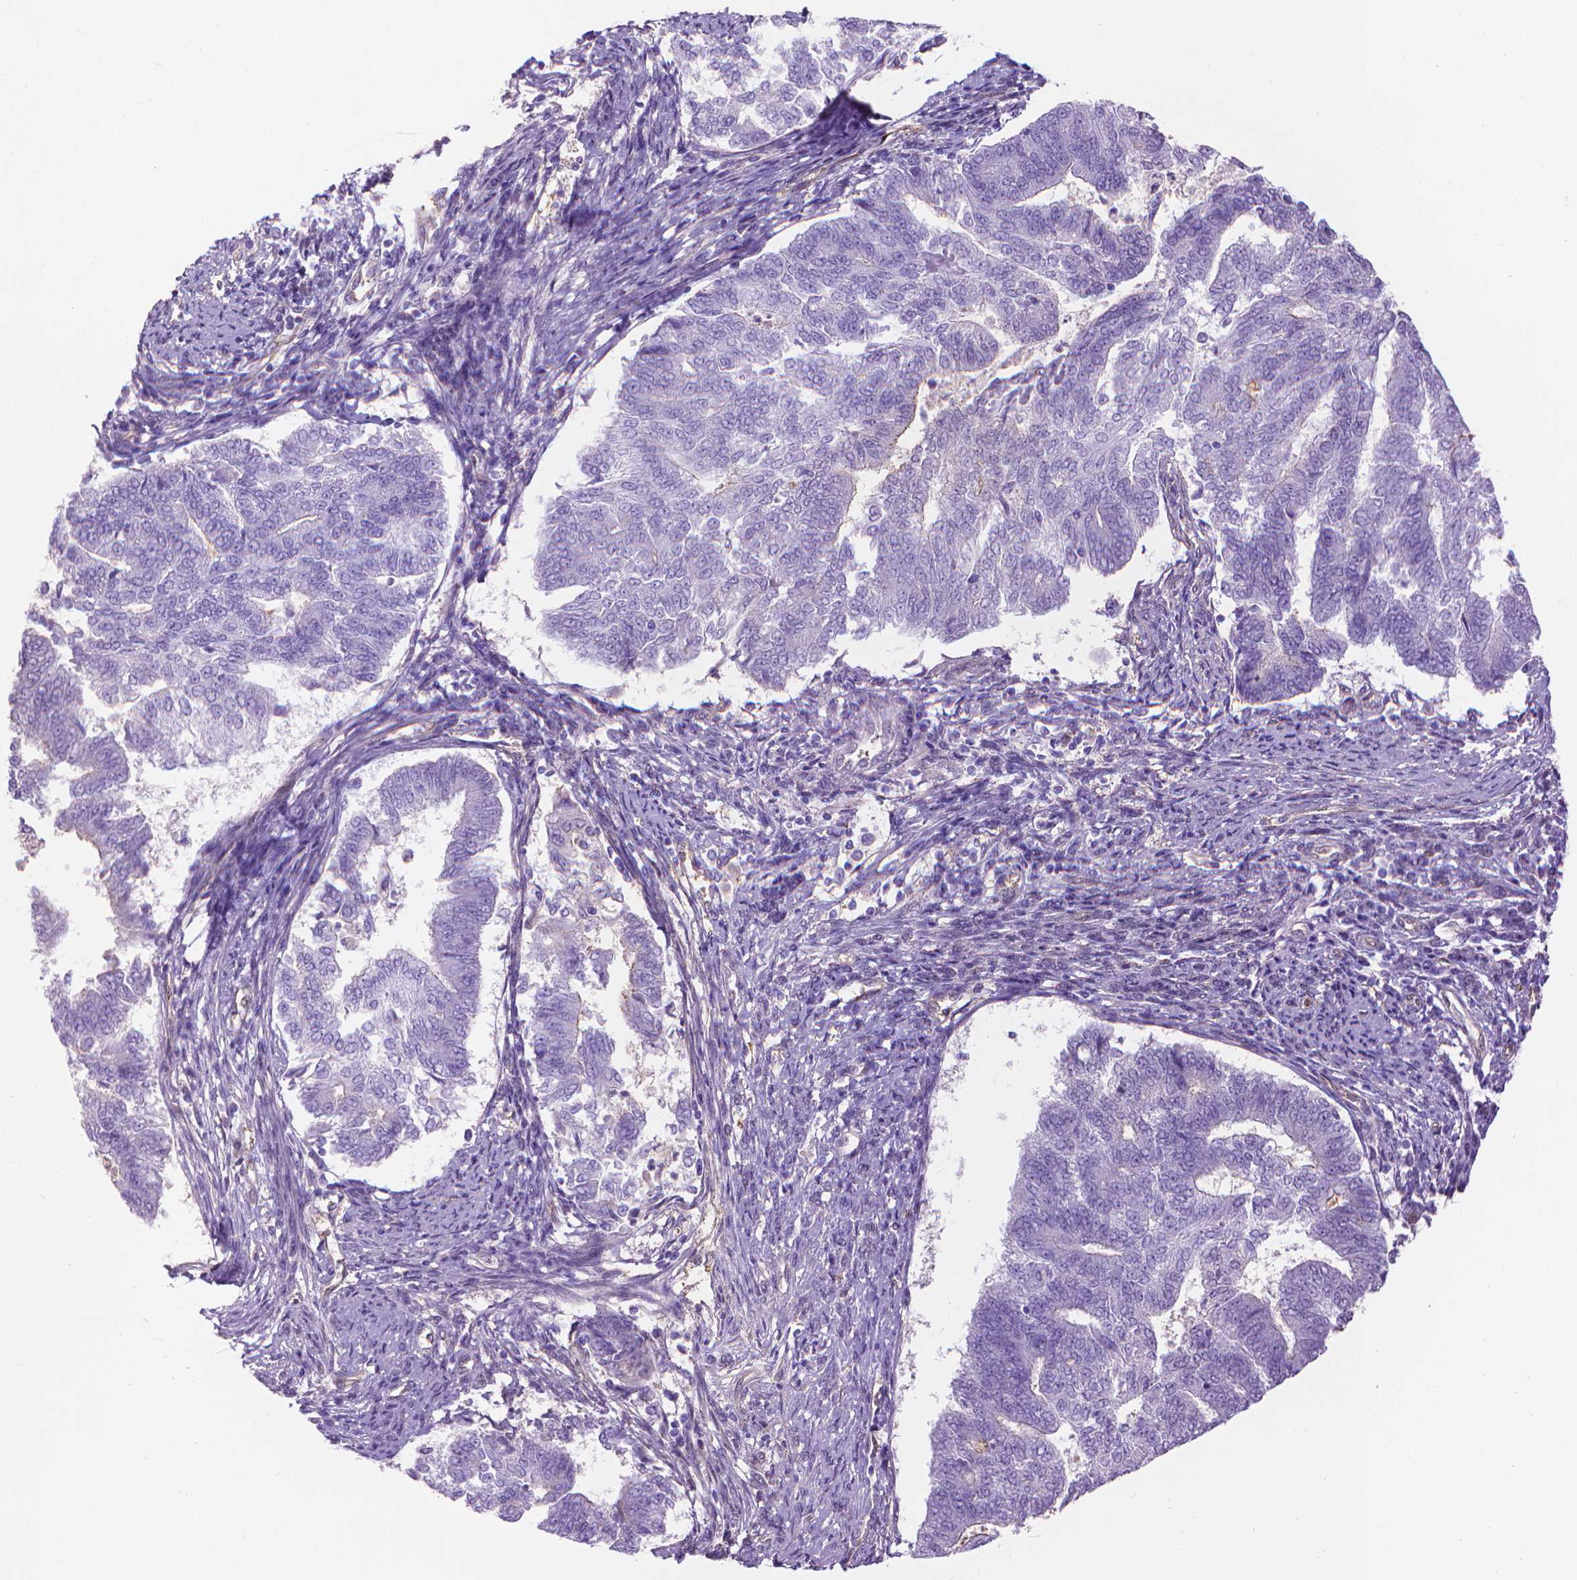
{"staining": {"intensity": "negative", "quantity": "none", "location": "none"}, "tissue": "endometrial cancer", "cell_type": "Tumor cells", "image_type": "cancer", "snomed": [{"axis": "morphology", "description": "Adenocarcinoma, NOS"}, {"axis": "topography", "description": "Endometrium"}], "caption": "Protein analysis of endometrial cancer (adenocarcinoma) displays no significant positivity in tumor cells.", "gene": "CLIC4", "patient": {"sex": "female", "age": 65}}